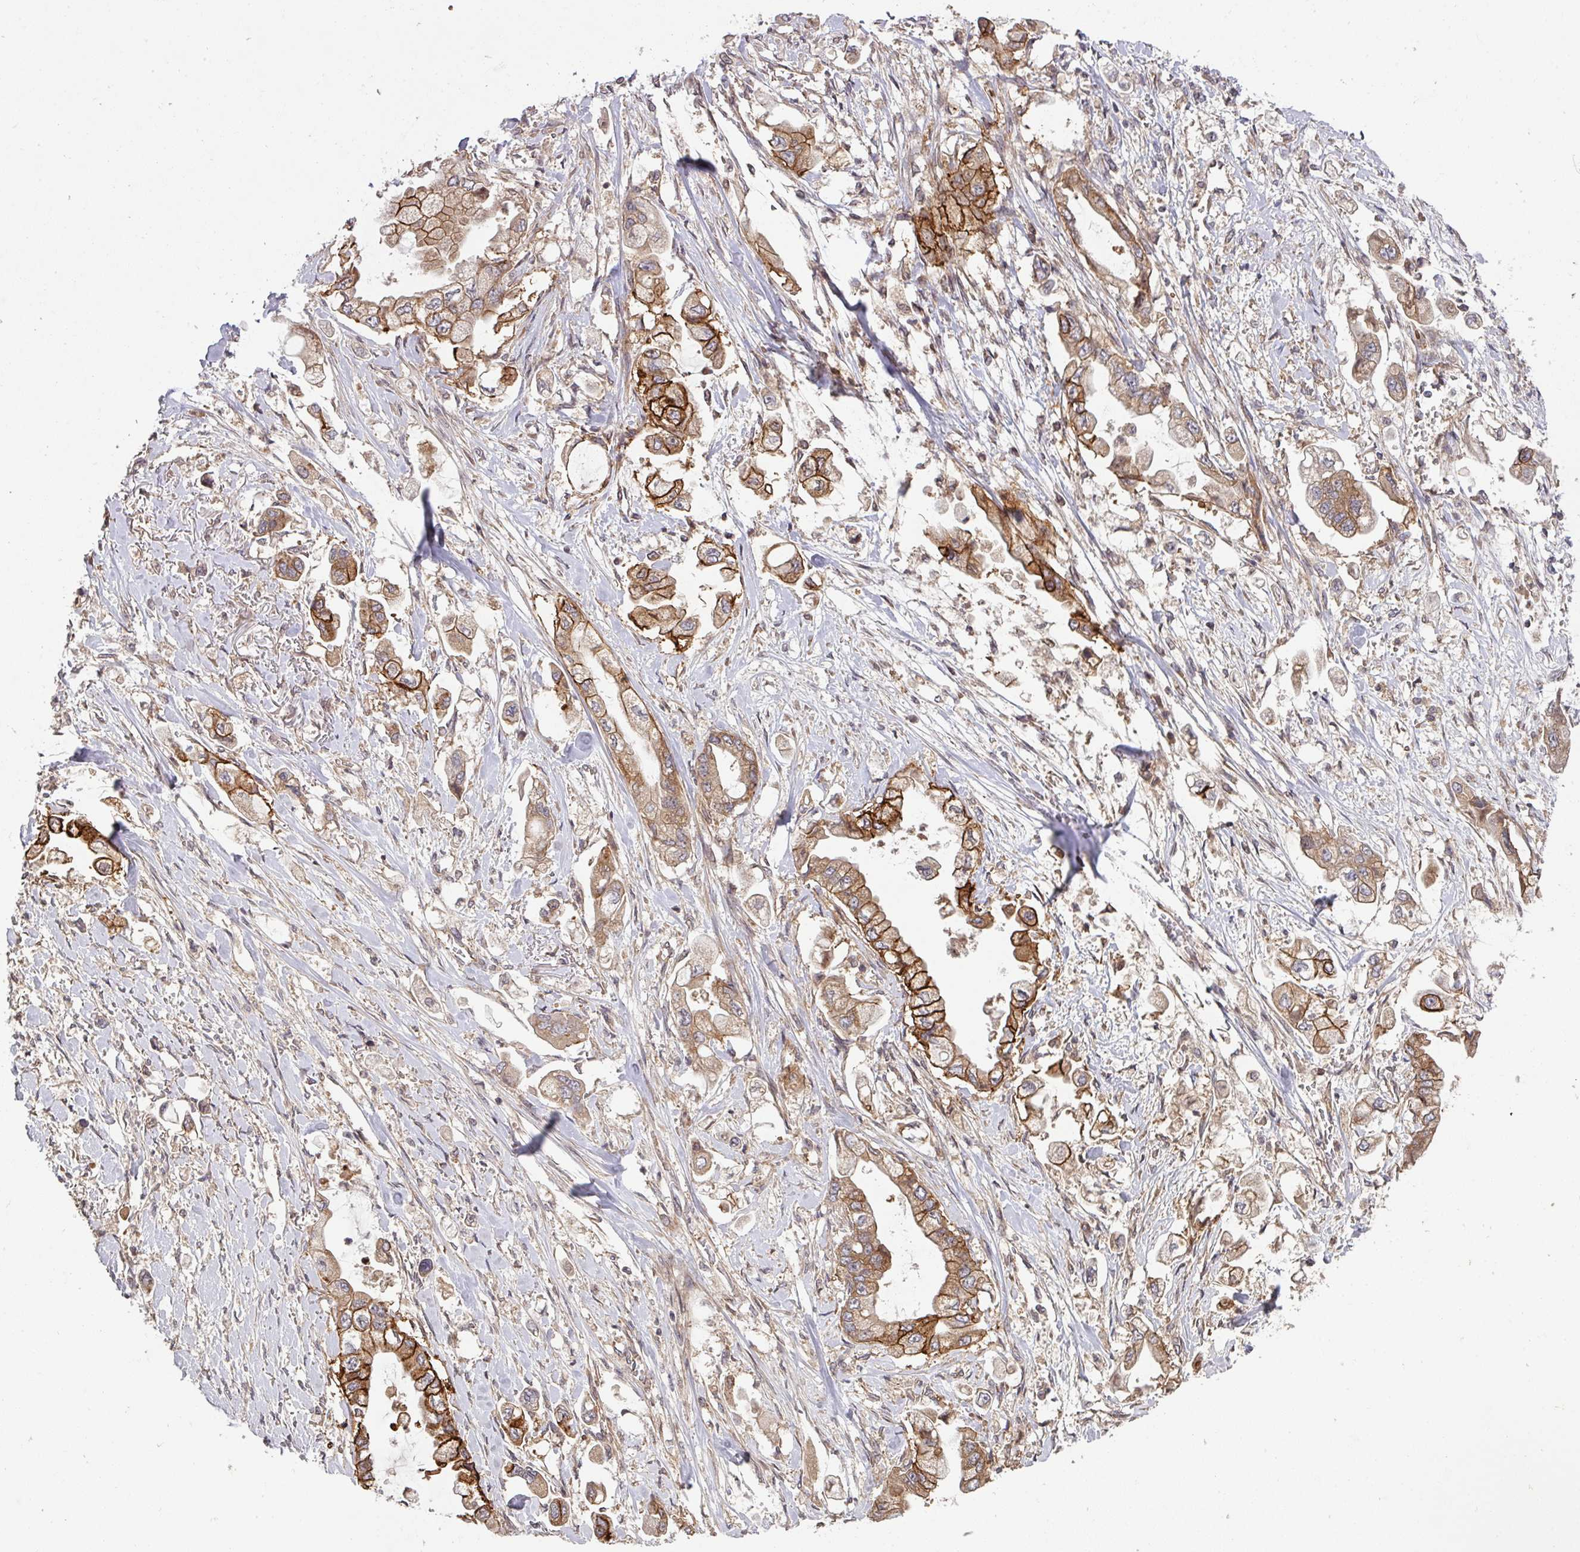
{"staining": {"intensity": "strong", "quantity": ">75%", "location": "cytoplasmic/membranous"}, "tissue": "stomach cancer", "cell_type": "Tumor cells", "image_type": "cancer", "snomed": [{"axis": "morphology", "description": "Adenocarcinoma, NOS"}, {"axis": "topography", "description": "Stomach"}], "caption": "Approximately >75% of tumor cells in human stomach cancer (adenocarcinoma) exhibit strong cytoplasmic/membranous protein staining as visualized by brown immunohistochemical staining.", "gene": "CYFIP2", "patient": {"sex": "male", "age": 62}}